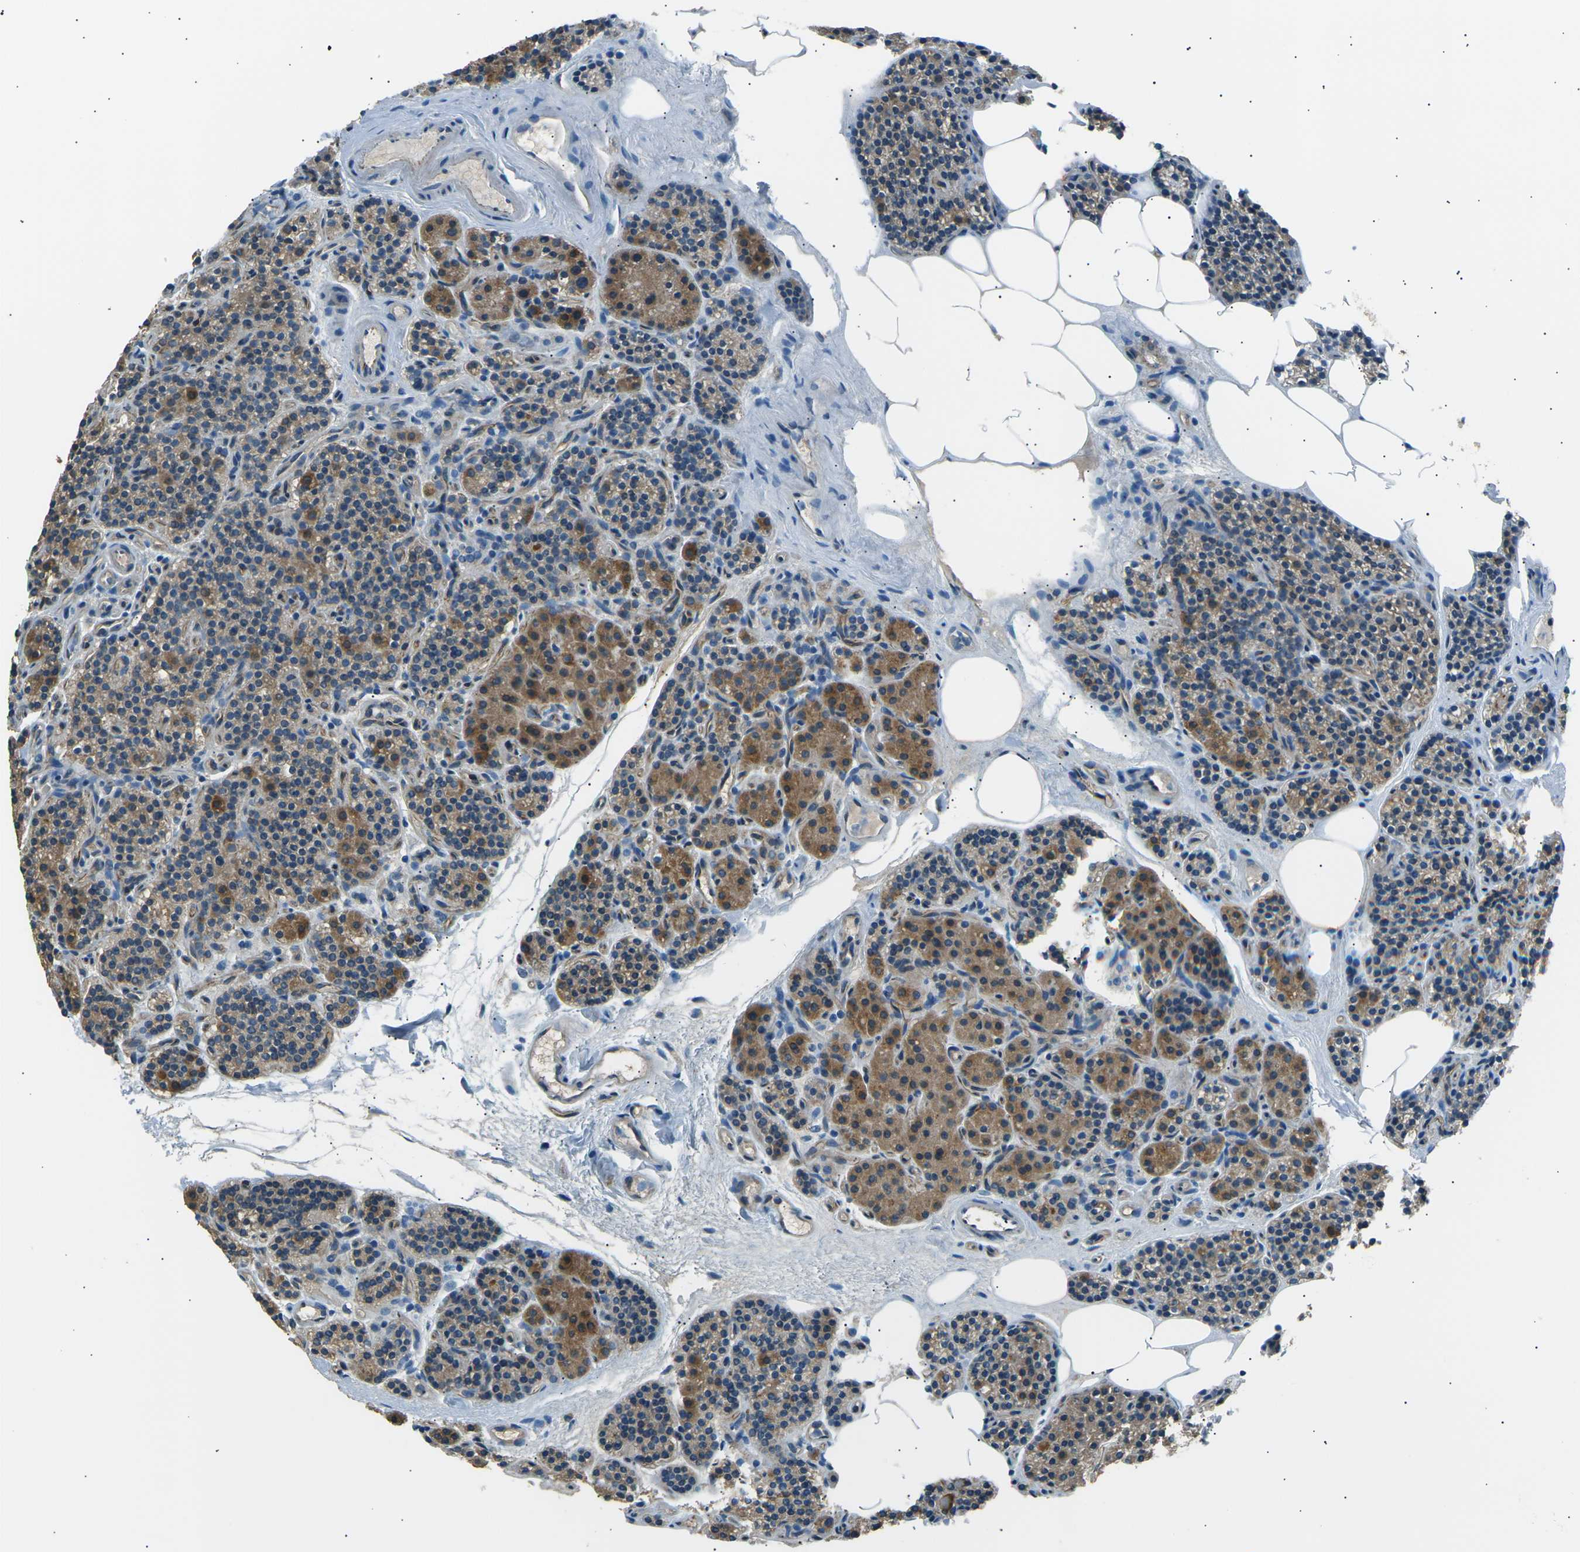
{"staining": {"intensity": "moderate", "quantity": ">75%", "location": "cytoplasmic/membranous"}, "tissue": "parathyroid gland", "cell_type": "Glandular cells", "image_type": "normal", "snomed": [{"axis": "morphology", "description": "Normal tissue, NOS"}, {"axis": "morphology", "description": "Adenoma, NOS"}, {"axis": "topography", "description": "Parathyroid gland"}], "caption": "Glandular cells reveal moderate cytoplasmic/membranous positivity in approximately >75% of cells in normal parathyroid gland. (Stains: DAB in brown, nuclei in blue, Microscopy: brightfield microscopy at high magnification).", "gene": "SLK", "patient": {"sex": "female", "age": 74}}